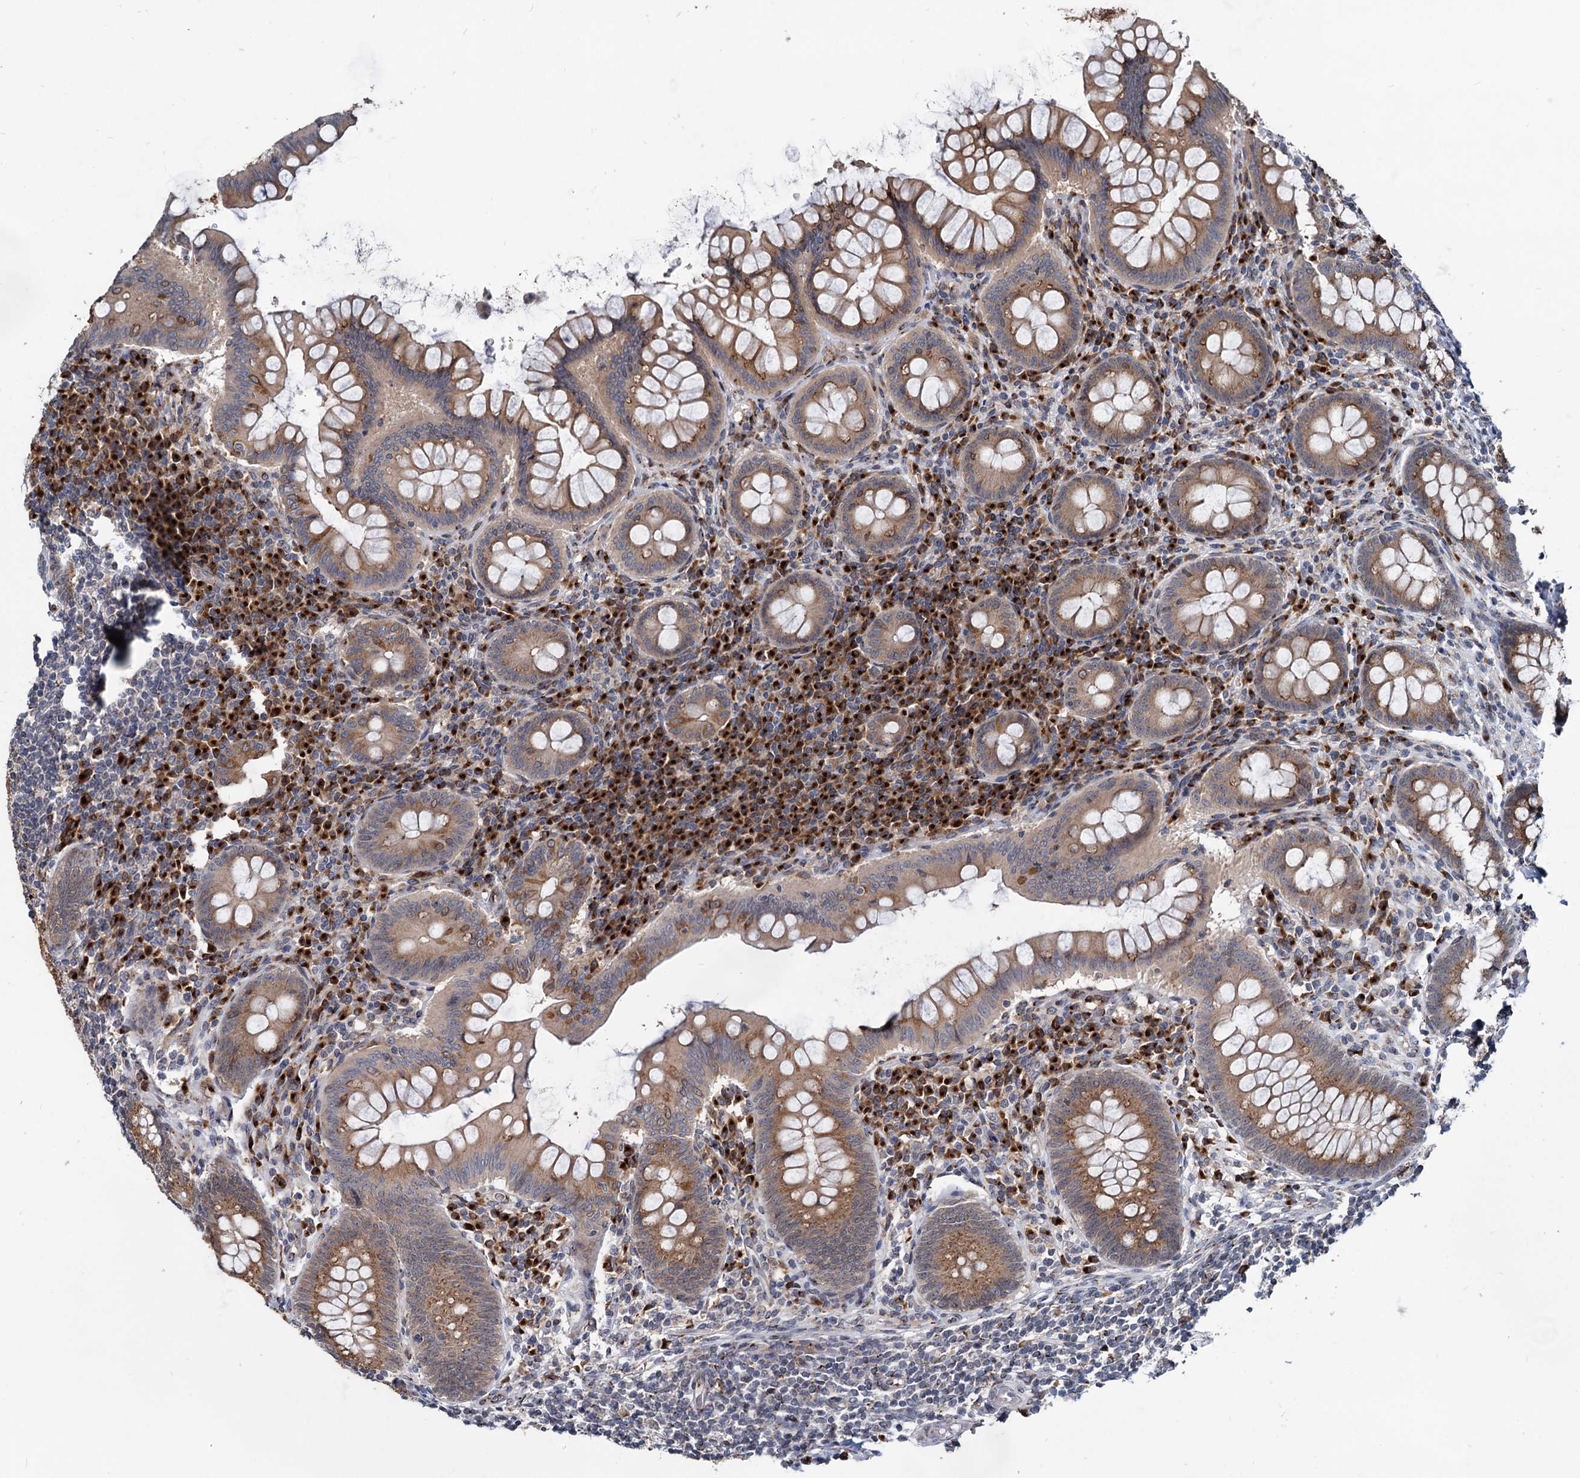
{"staining": {"intensity": "moderate", "quantity": ">75%", "location": "cytoplasmic/membranous"}, "tissue": "appendix", "cell_type": "Glandular cells", "image_type": "normal", "snomed": [{"axis": "morphology", "description": "Normal tissue, NOS"}, {"axis": "topography", "description": "Appendix"}], "caption": "This micrograph reveals immunohistochemistry staining of normal appendix, with medium moderate cytoplasmic/membranous positivity in about >75% of glandular cells.", "gene": "SAAL1", "patient": {"sex": "female", "age": 33}}